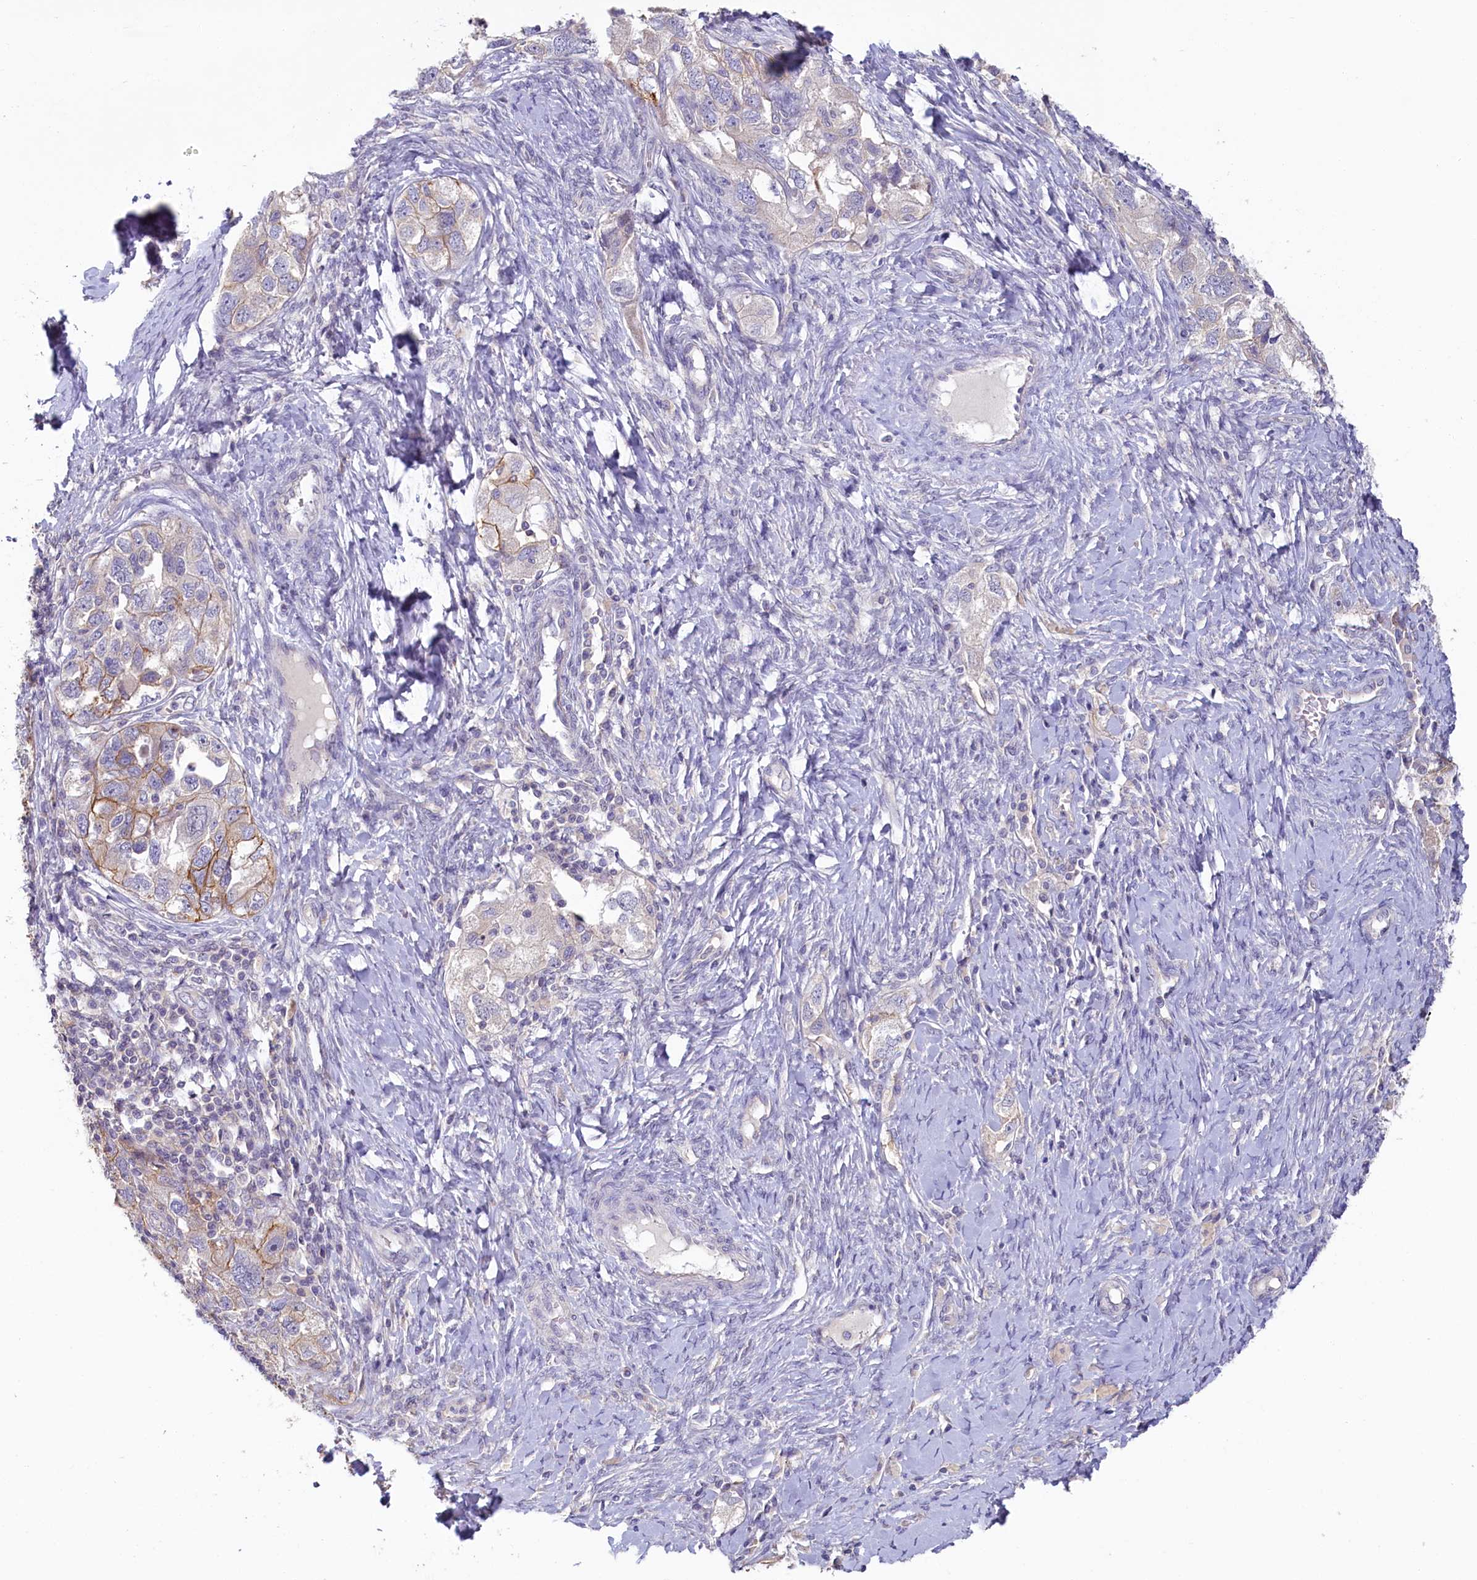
{"staining": {"intensity": "moderate", "quantity": "<25%", "location": "cytoplasmic/membranous"}, "tissue": "ovarian cancer", "cell_type": "Tumor cells", "image_type": "cancer", "snomed": [{"axis": "morphology", "description": "Carcinoma, NOS"}, {"axis": "morphology", "description": "Cystadenocarcinoma, serous, NOS"}, {"axis": "topography", "description": "Ovary"}], "caption": "Immunohistochemical staining of ovarian cancer demonstrates moderate cytoplasmic/membranous protein staining in about <25% of tumor cells.", "gene": "PDE6D", "patient": {"sex": "female", "age": 69}}